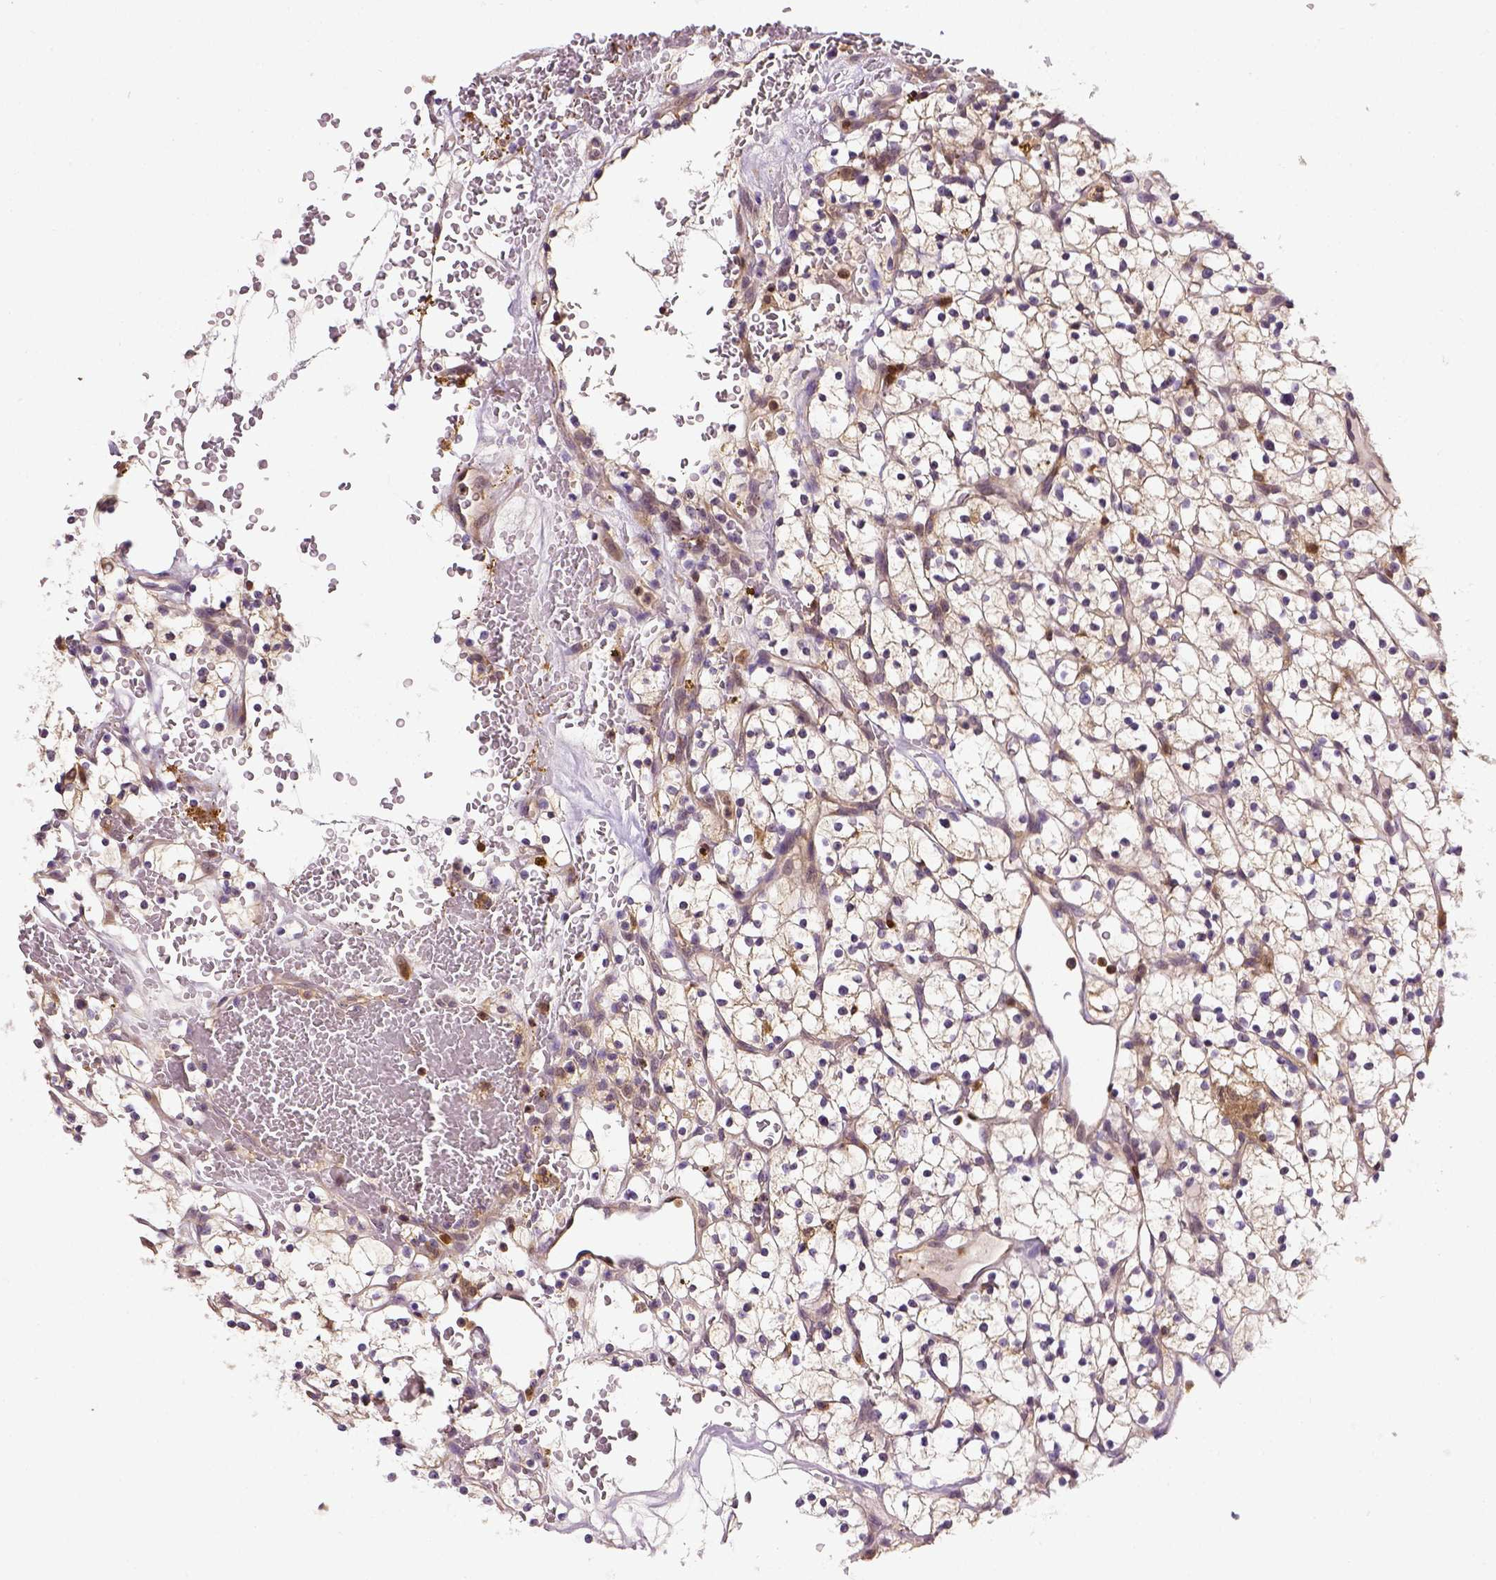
{"staining": {"intensity": "moderate", "quantity": ">75%", "location": "cytoplasmic/membranous"}, "tissue": "renal cancer", "cell_type": "Tumor cells", "image_type": "cancer", "snomed": [{"axis": "morphology", "description": "Adenocarcinoma, NOS"}, {"axis": "topography", "description": "Kidney"}], "caption": "There is medium levels of moderate cytoplasmic/membranous staining in tumor cells of renal cancer, as demonstrated by immunohistochemical staining (brown color).", "gene": "MATK", "patient": {"sex": "female", "age": 64}}